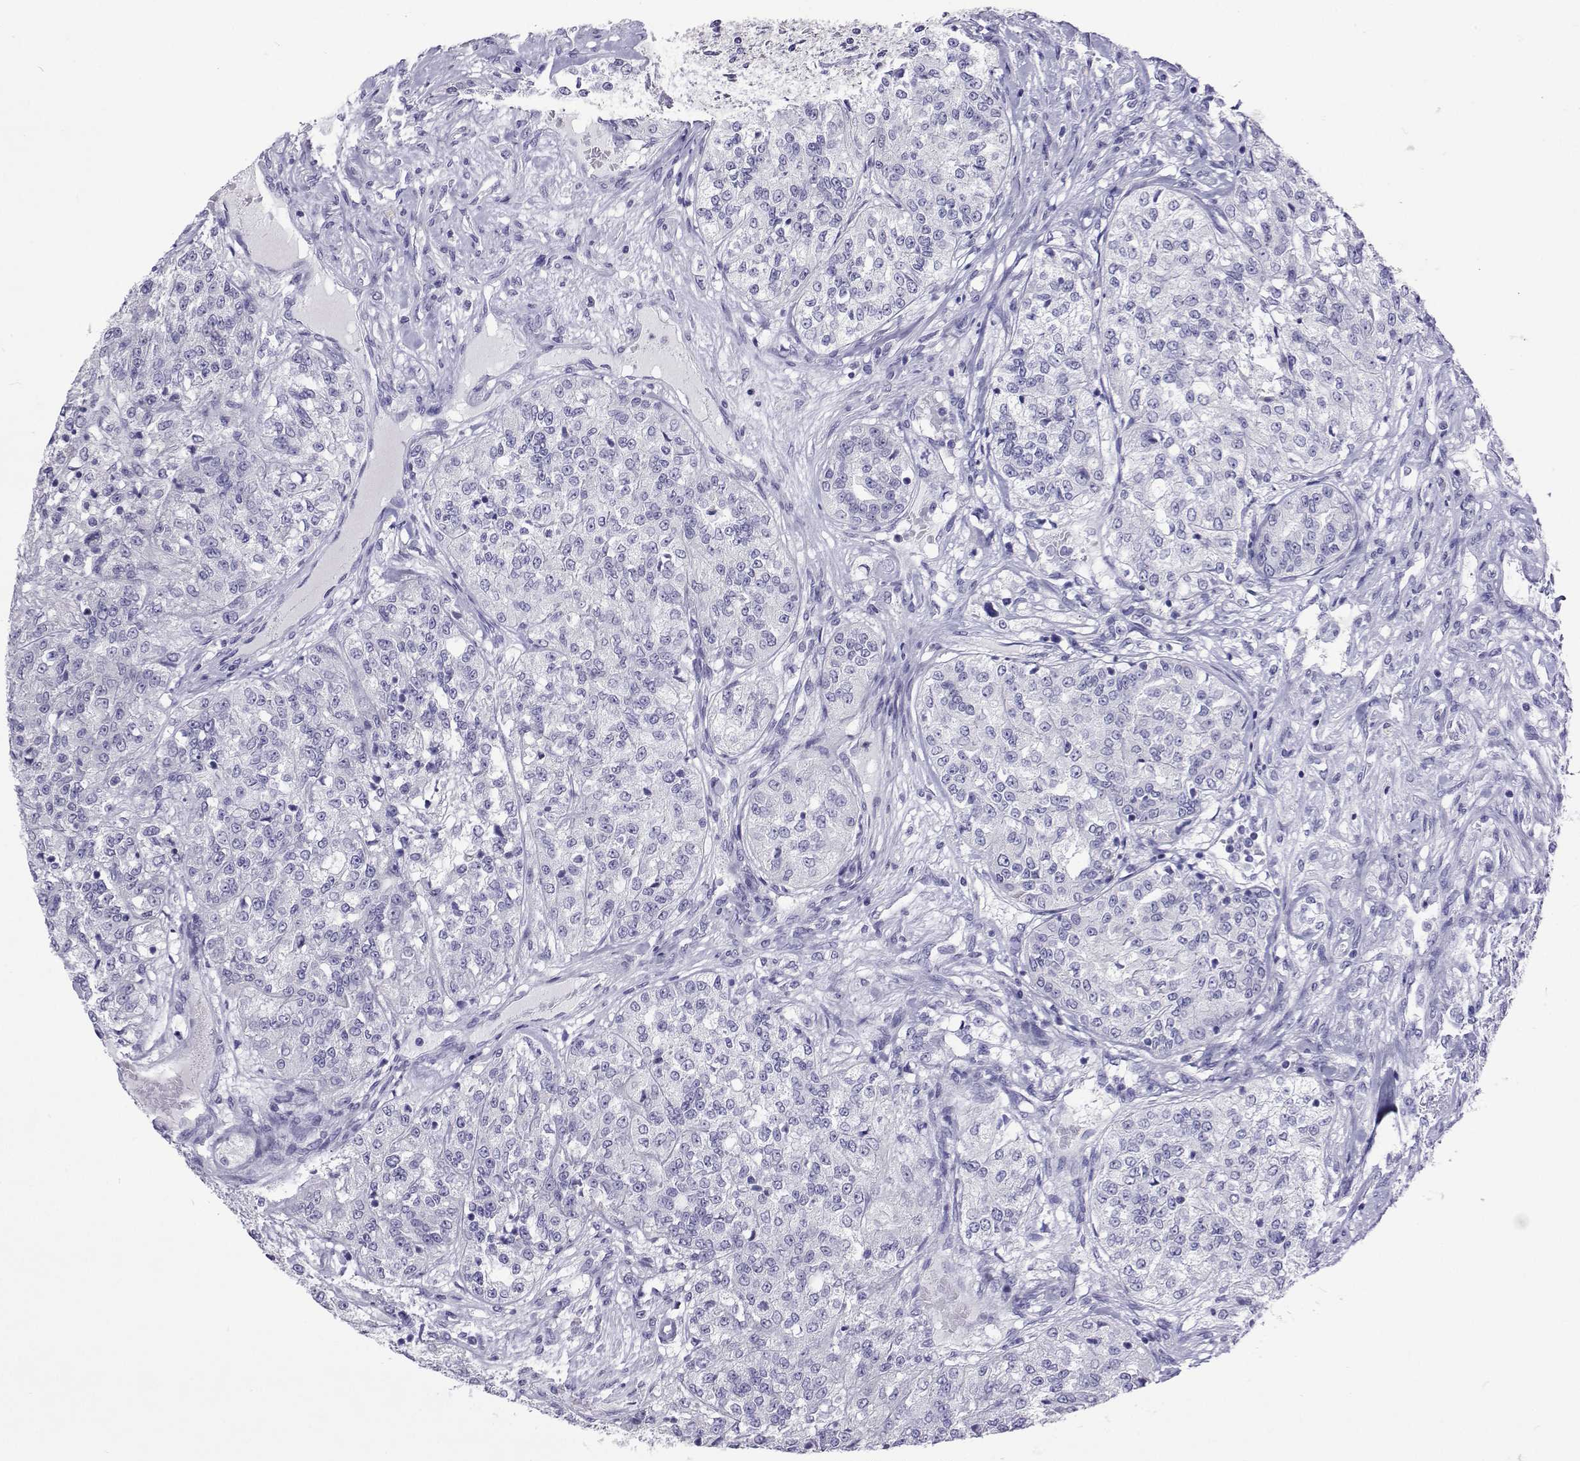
{"staining": {"intensity": "negative", "quantity": "none", "location": "none"}, "tissue": "renal cancer", "cell_type": "Tumor cells", "image_type": "cancer", "snomed": [{"axis": "morphology", "description": "Adenocarcinoma, NOS"}, {"axis": "topography", "description": "Kidney"}], "caption": "IHC image of neoplastic tissue: human adenocarcinoma (renal) stained with DAB (3,3'-diaminobenzidine) shows no significant protein positivity in tumor cells. Brightfield microscopy of immunohistochemistry stained with DAB (3,3'-diaminobenzidine) (brown) and hematoxylin (blue), captured at high magnification.", "gene": "UMODL1", "patient": {"sex": "female", "age": 63}}